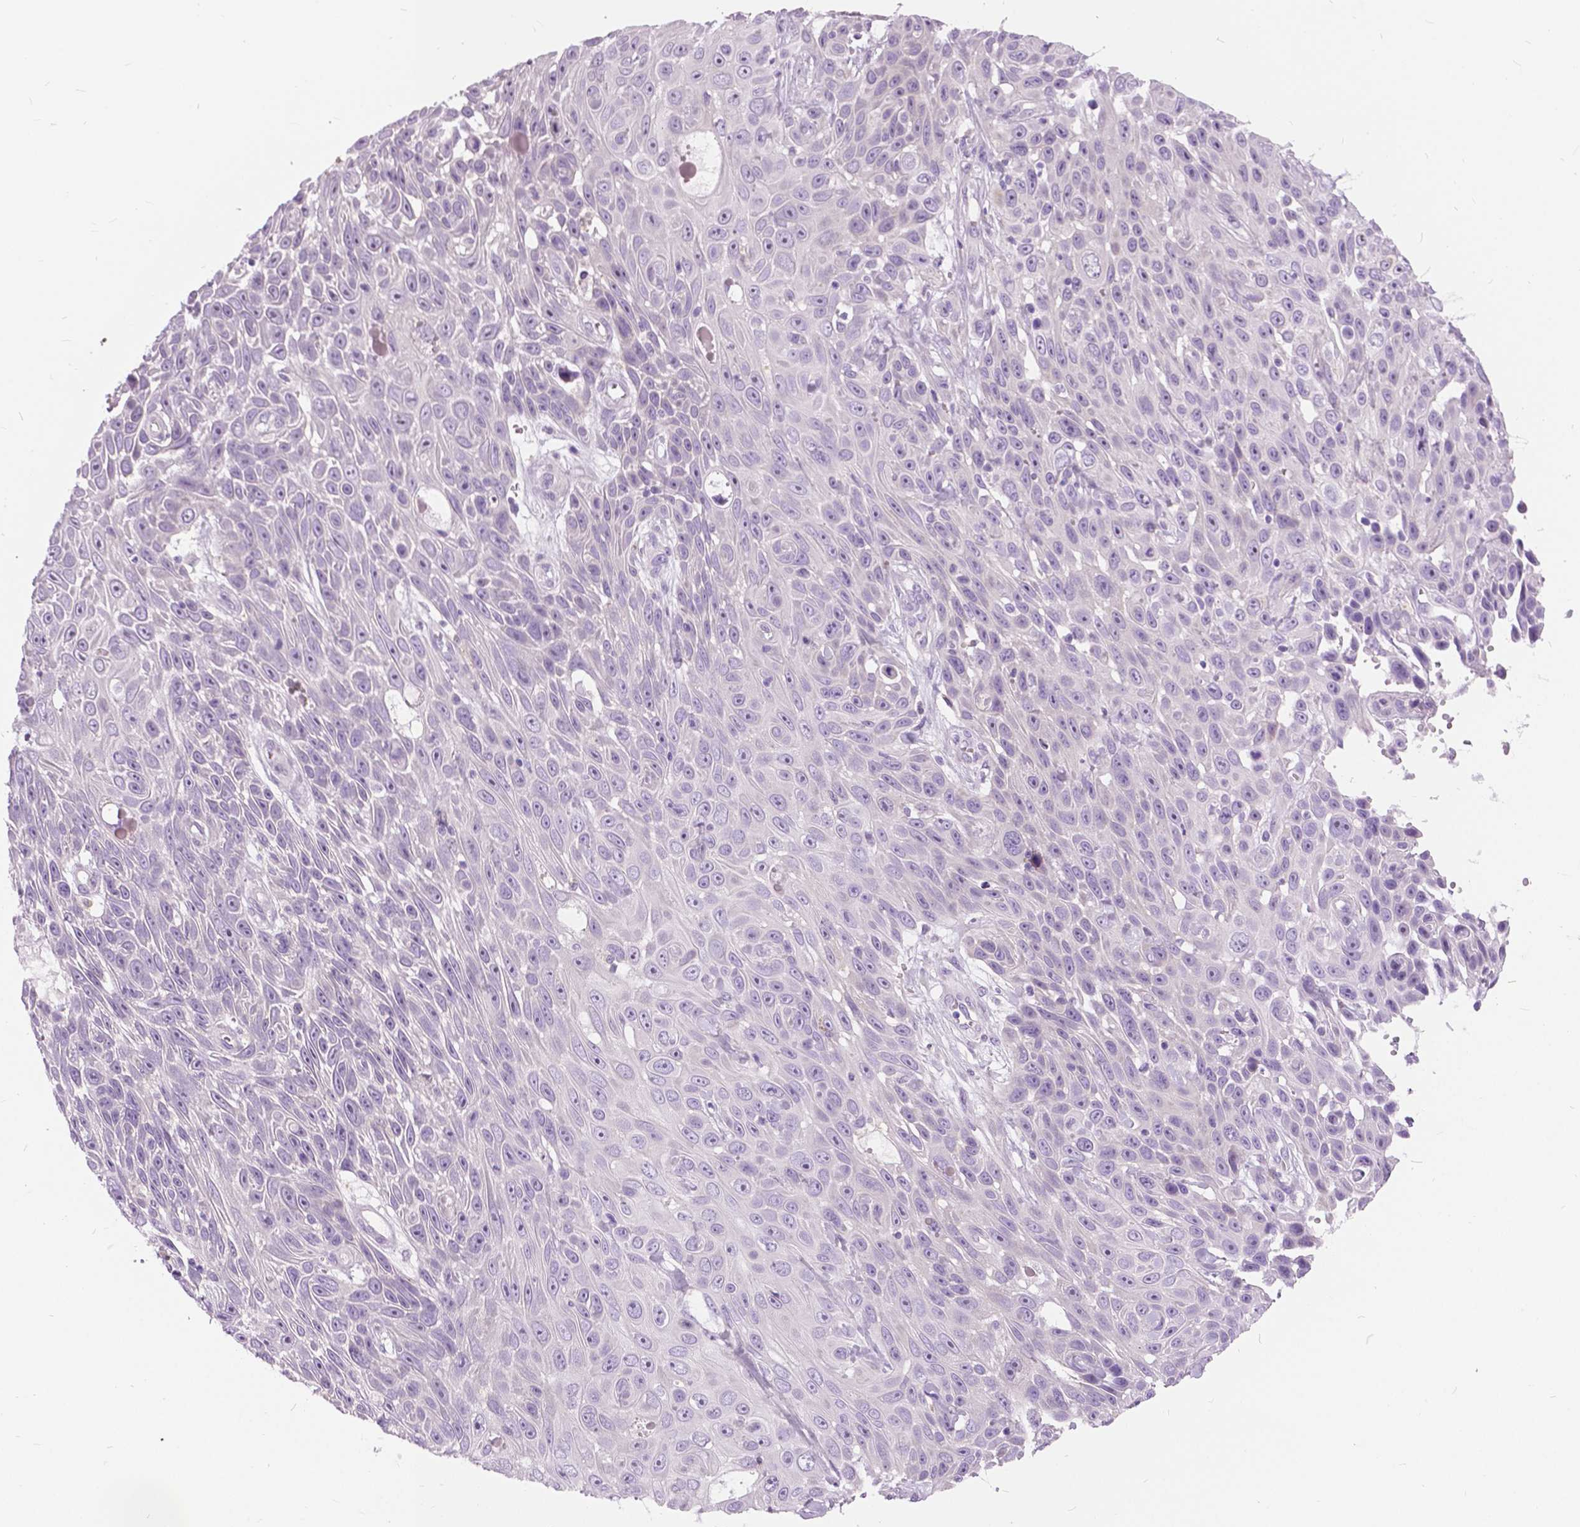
{"staining": {"intensity": "negative", "quantity": "none", "location": "none"}, "tissue": "skin cancer", "cell_type": "Tumor cells", "image_type": "cancer", "snomed": [{"axis": "morphology", "description": "Squamous cell carcinoma, NOS"}, {"axis": "topography", "description": "Skin"}], "caption": "High magnification brightfield microscopy of skin cancer (squamous cell carcinoma) stained with DAB (3,3'-diaminobenzidine) (brown) and counterstained with hematoxylin (blue): tumor cells show no significant expression.", "gene": "TP53TG5", "patient": {"sex": "male", "age": 82}}